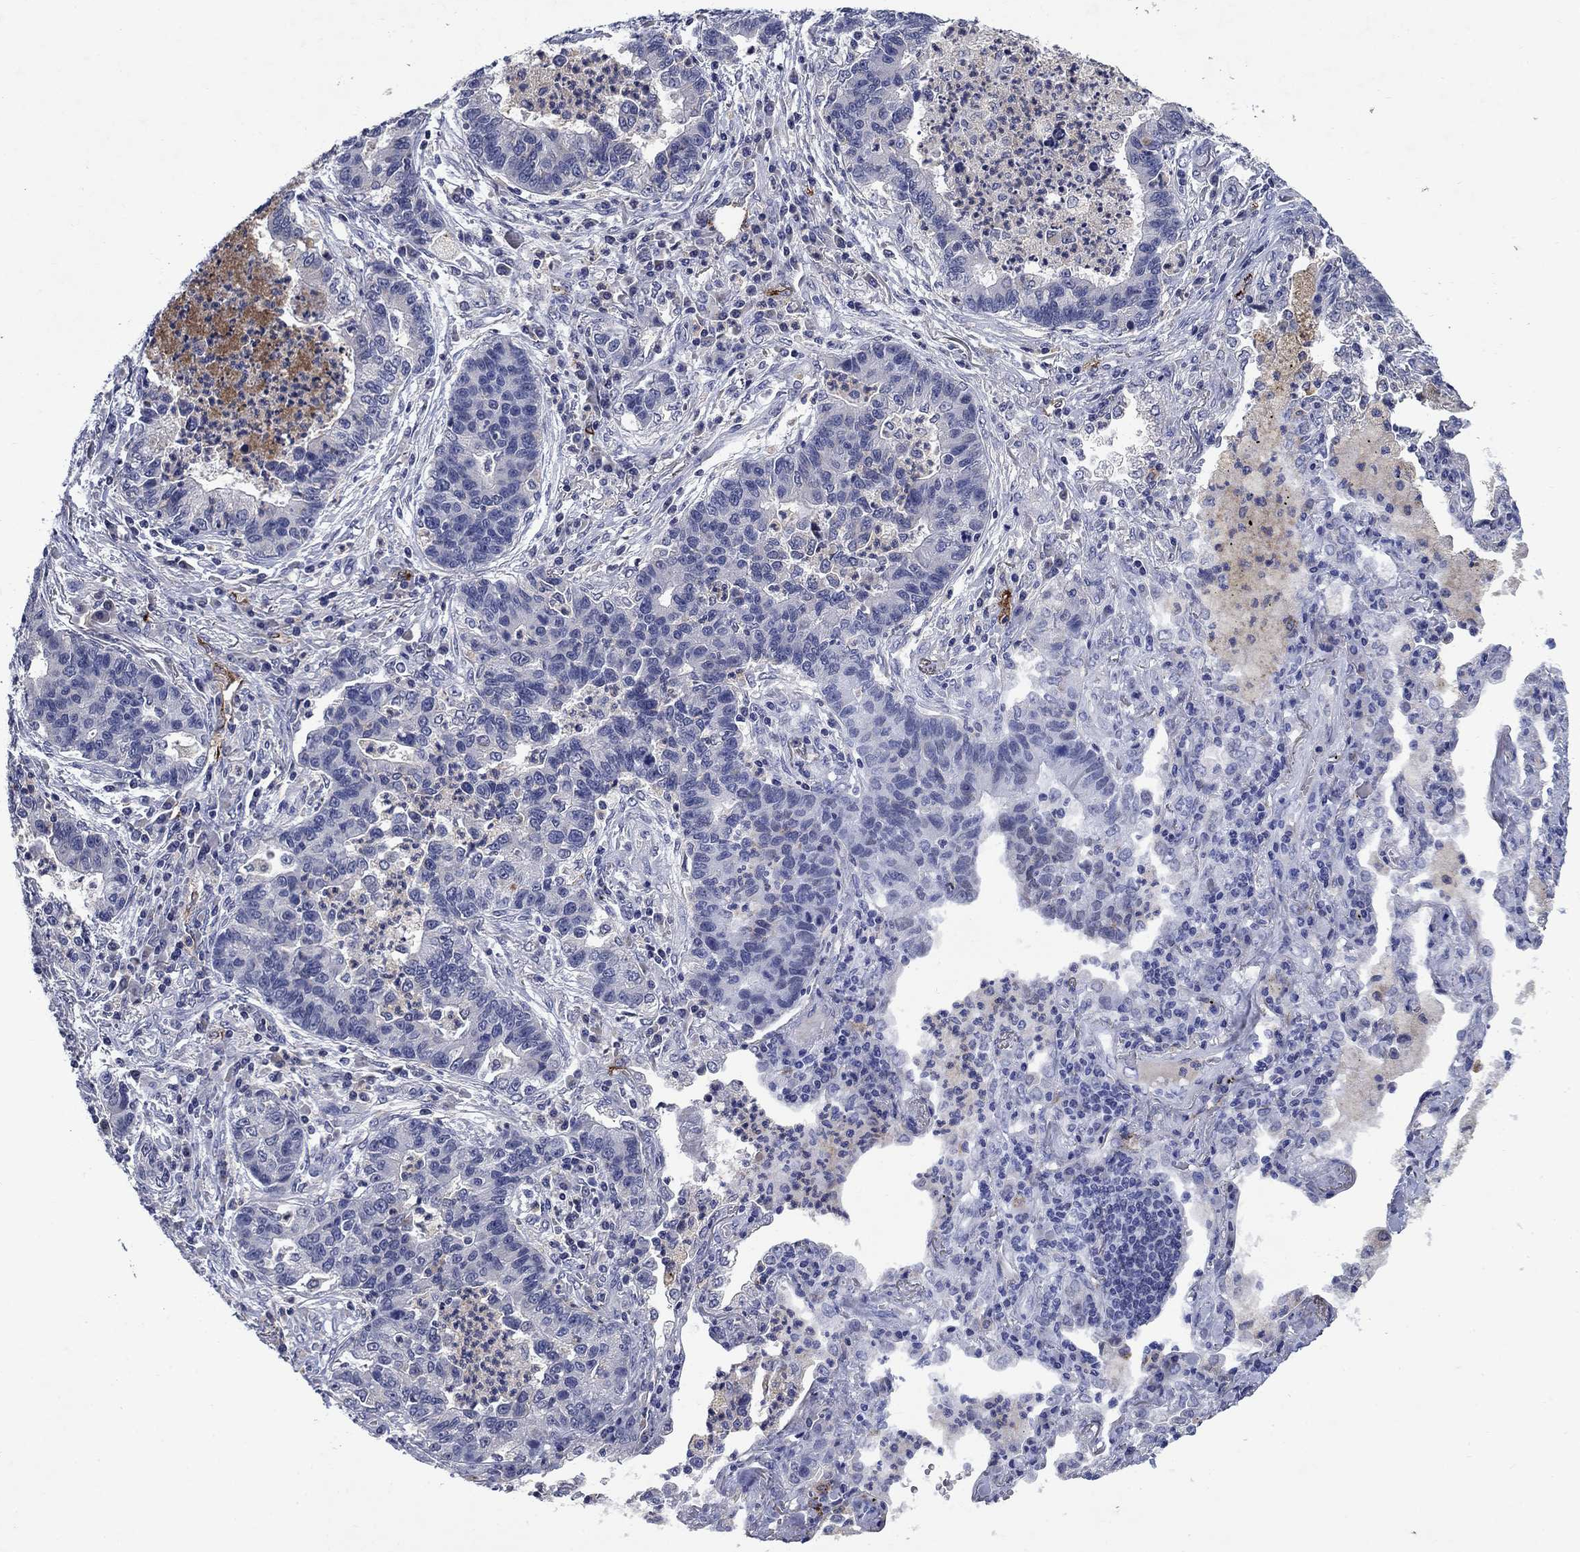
{"staining": {"intensity": "negative", "quantity": "none", "location": "none"}, "tissue": "lung cancer", "cell_type": "Tumor cells", "image_type": "cancer", "snomed": [{"axis": "morphology", "description": "Adenocarcinoma, NOS"}, {"axis": "topography", "description": "Lung"}], "caption": "A histopathology image of human lung cancer (adenocarcinoma) is negative for staining in tumor cells.", "gene": "STAB2", "patient": {"sex": "female", "age": 57}}